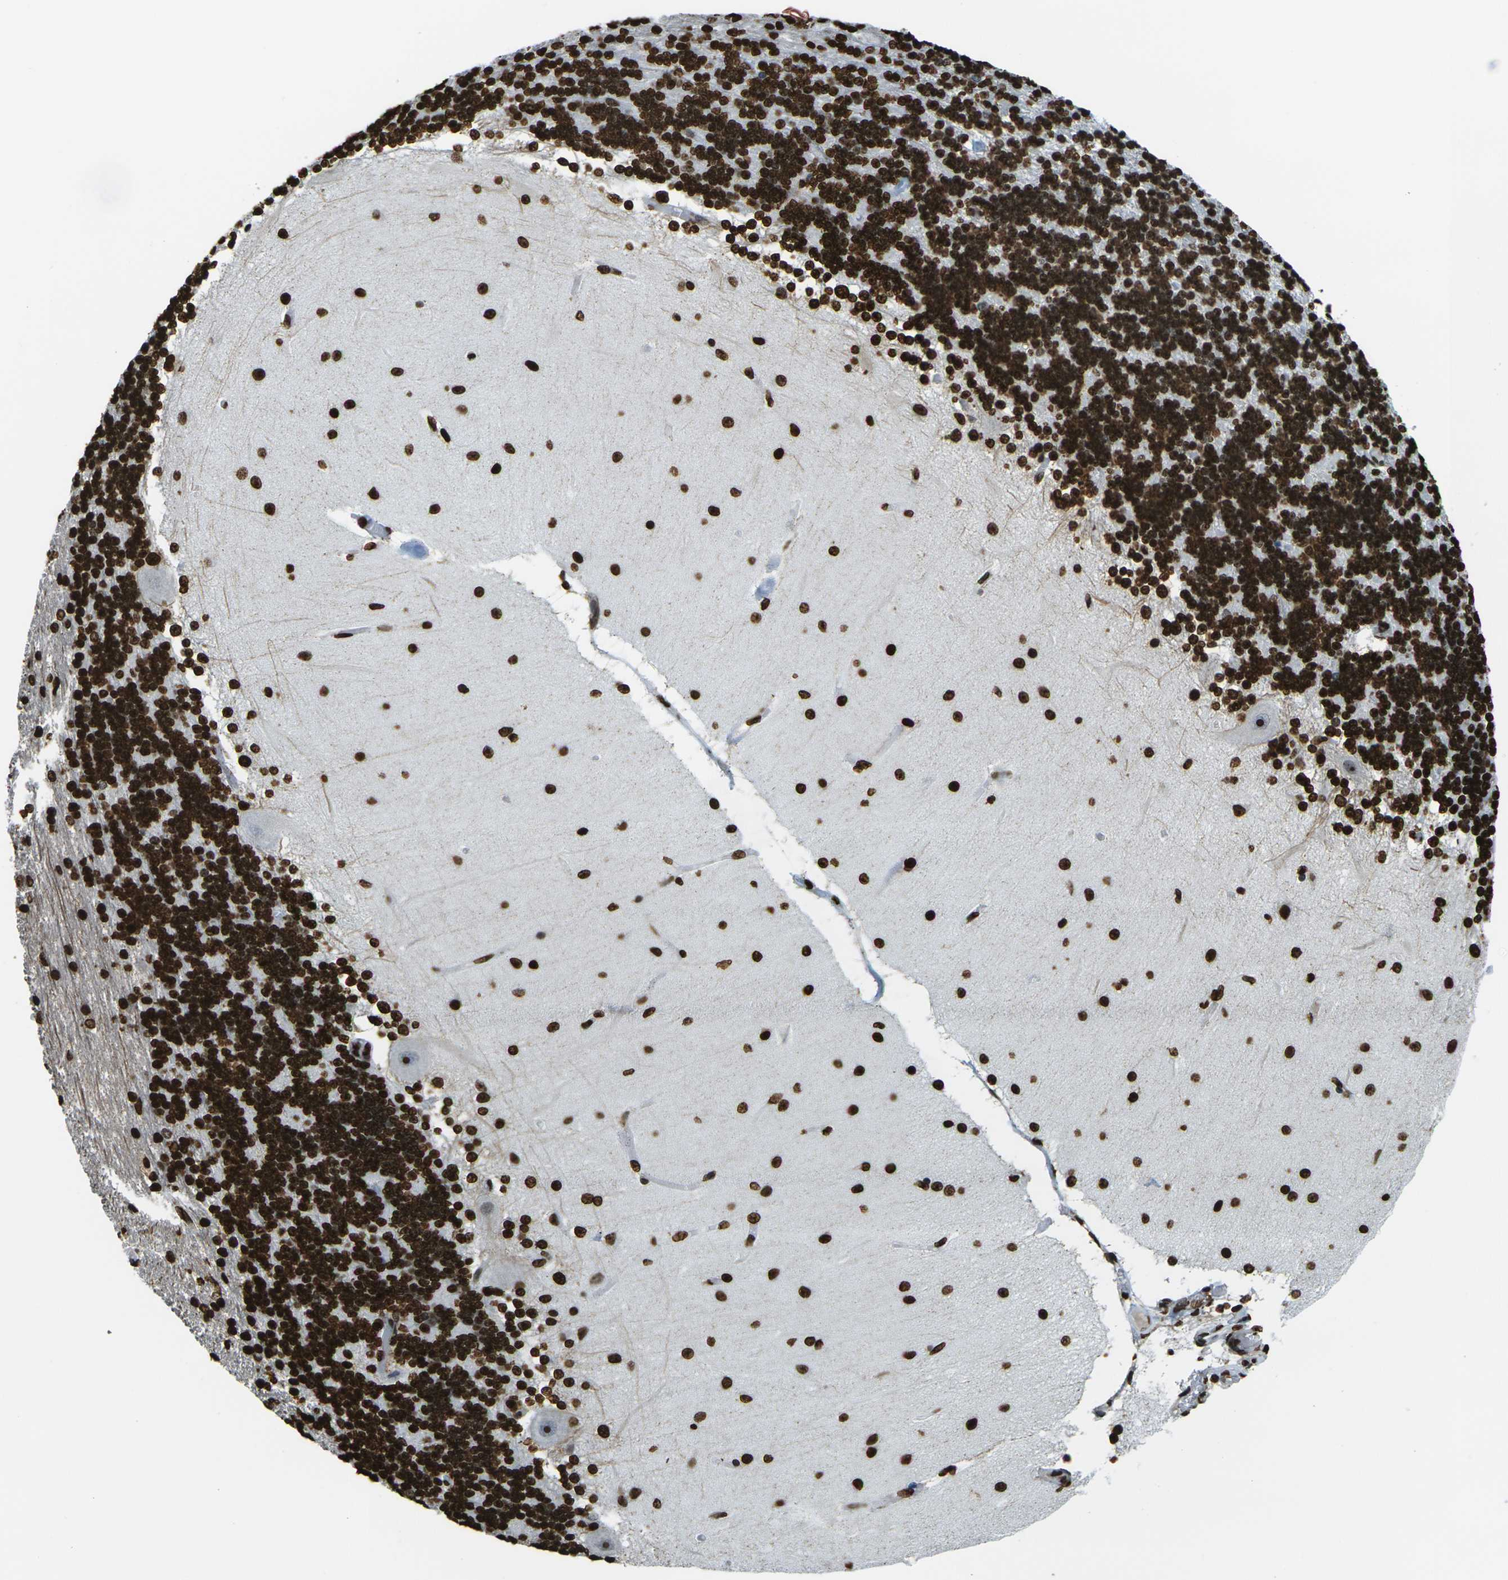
{"staining": {"intensity": "strong", "quantity": ">75%", "location": "nuclear"}, "tissue": "cerebellum", "cell_type": "Cells in granular layer", "image_type": "normal", "snomed": [{"axis": "morphology", "description": "Normal tissue, NOS"}, {"axis": "topography", "description": "Cerebellum"}], "caption": "Strong nuclear staining is present in about >75% of cells in granular layer in unremarkable cerebellum.", "gene": "H1", "patient": {"sex": "female", "age": 54}}